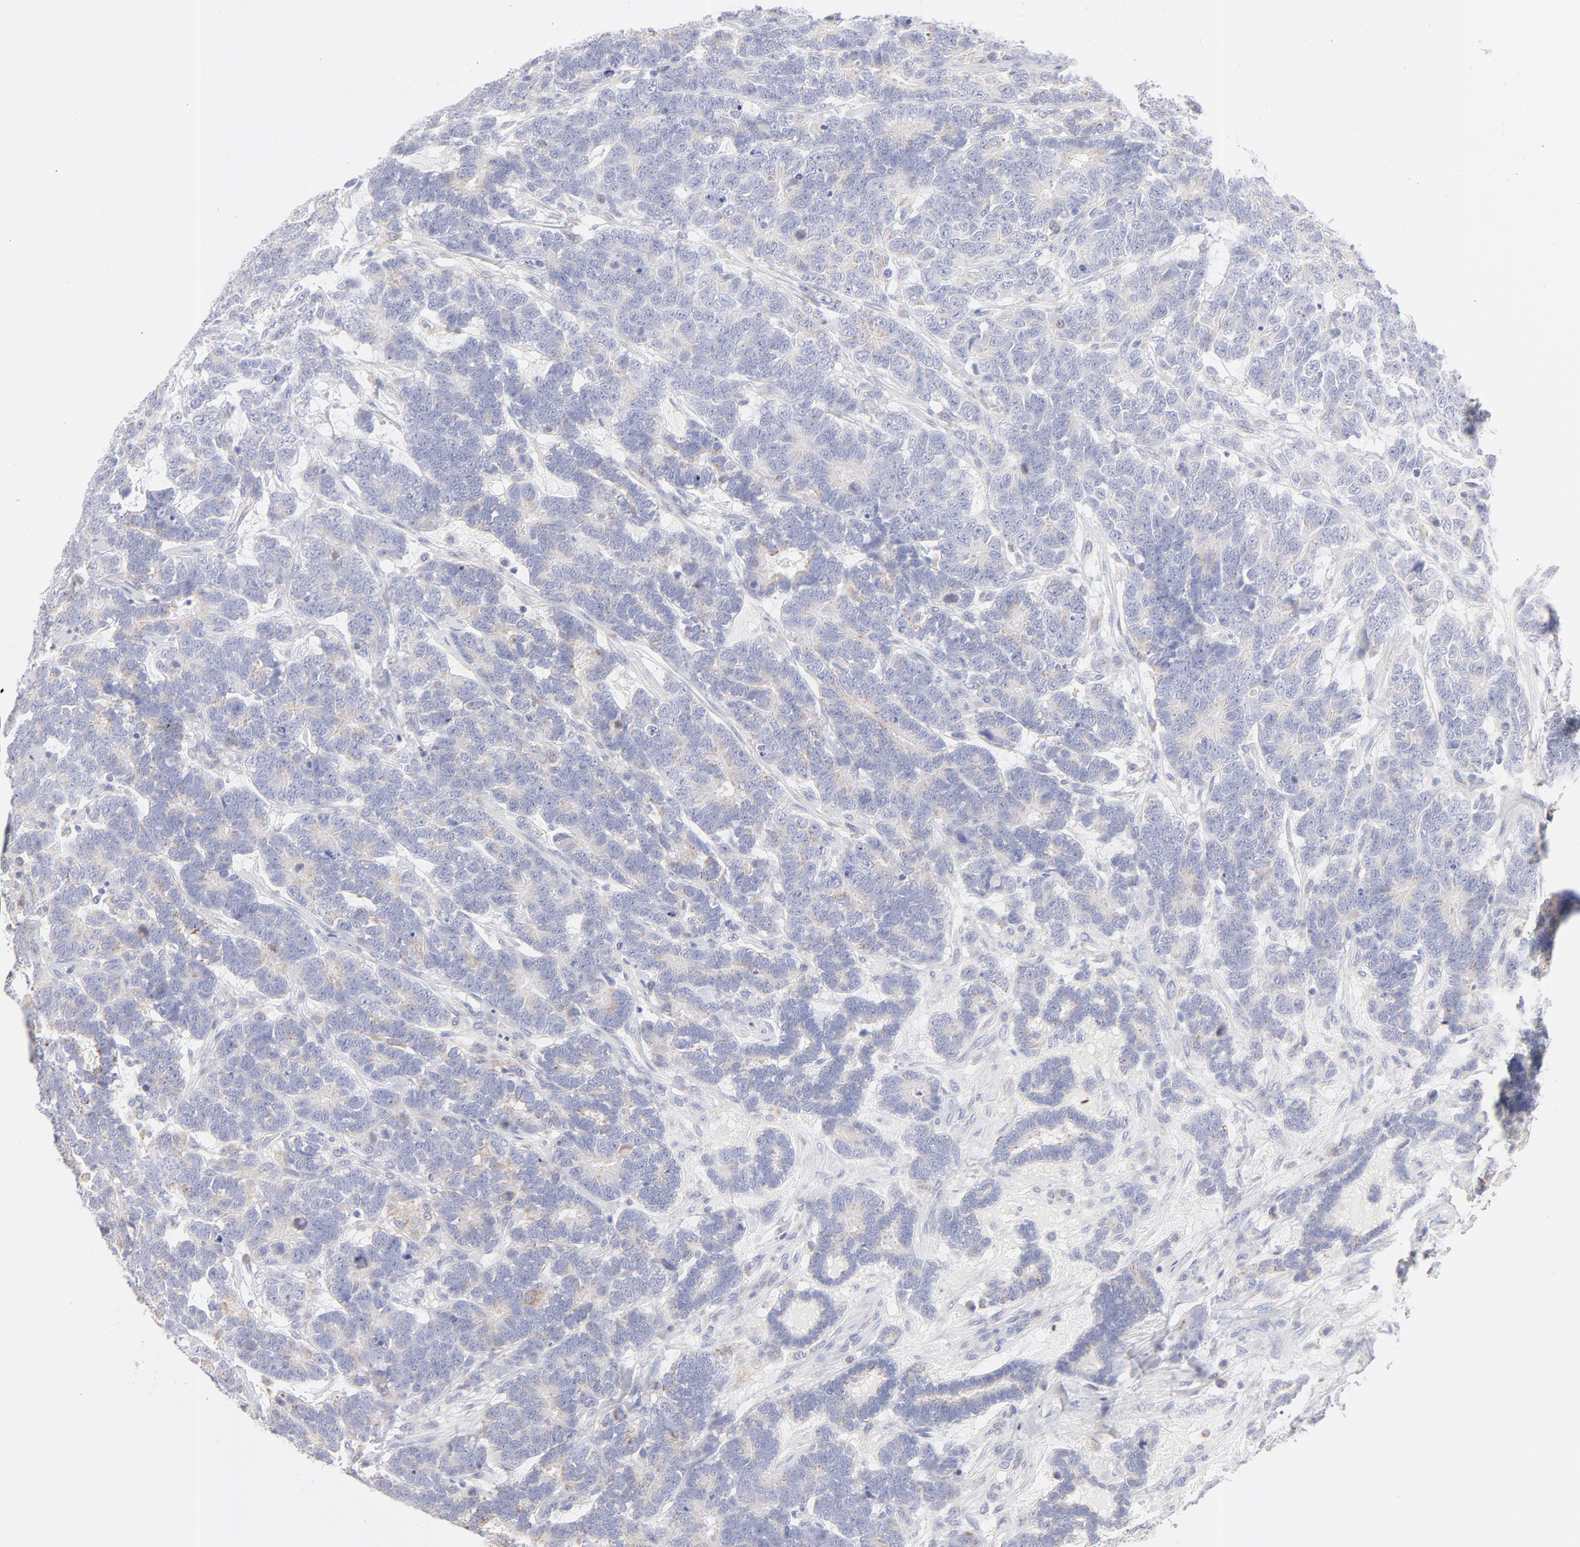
{"staining": {"intensity": "weak", "quantity": ">75%", "location": "cytoplasmic/membranous"}, "tissue": "testis cancer", "cell_type": "Tumor cells", "image_type": "cancer", "snomed": [{"axis": "morphology", "description": "Carcinoma, Embryonal, NOS"}, {"axis": "topography", "description": "Testis"}], "caption": "Embryonal carcinoma (testis) stained for a protein shows weak cytoplasmic/membranous positivity in tumor cells.", "gene": "TST", "patient": {"sex": "male", "age": 26}}